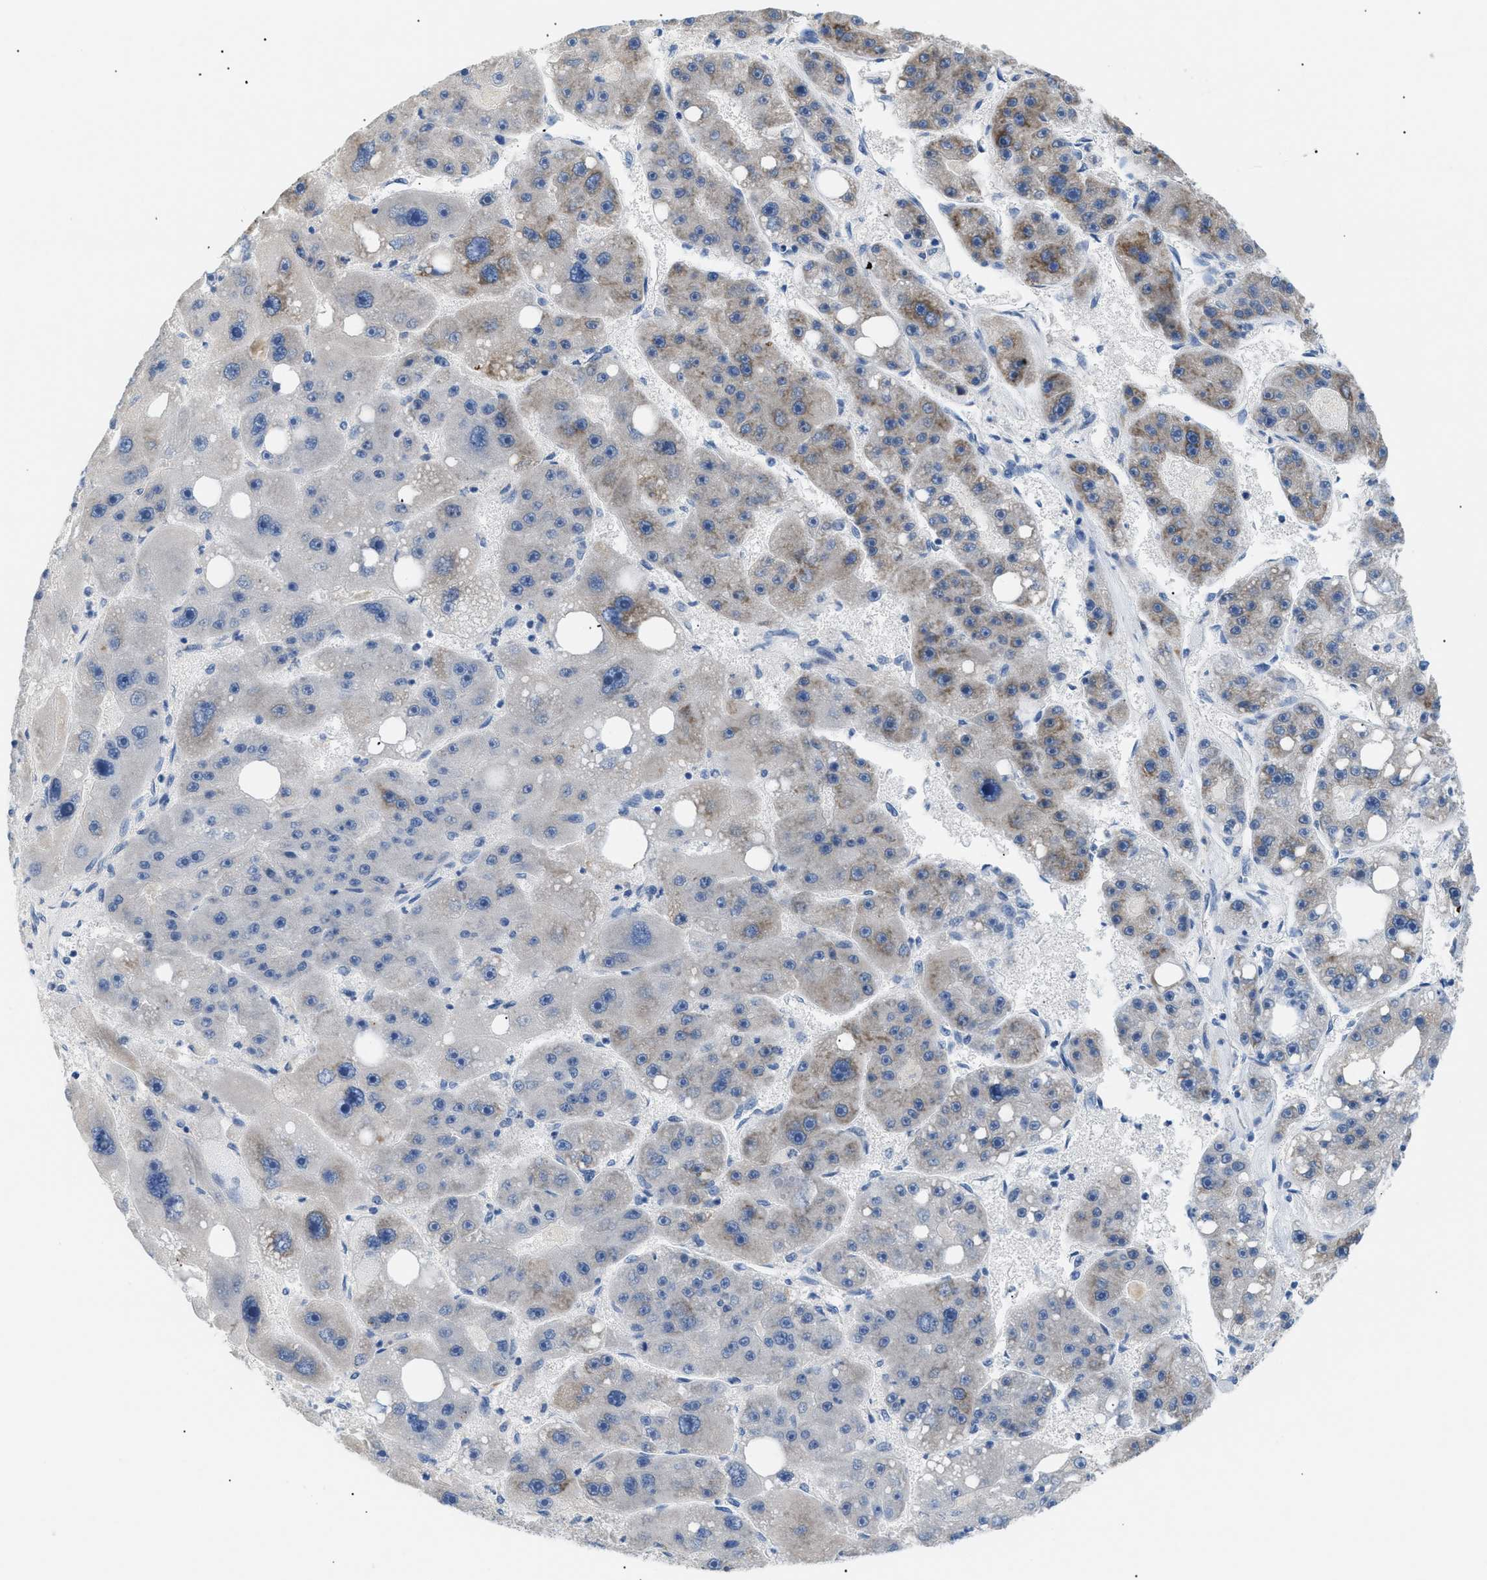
{"staining": {"intensity": "moderate", "quantity": "<25%", "location": "cytoplasmic/membranous"}, "tissue": "liver cancer", "cell_type": "Tumor cells", "image_type": "cancer", "snomed": [{"axis": "morphology", "description": "Carcinoma, Hepatocellular, NOS"}, {"axis": "topography", "description": "Liver"}], "caption": "Immunohistochemistry (DAB) staining of hepatocellular carcinoma (liver) shows moderate cytoplasmic/membranous protein expression in approximately <25% of tumor cells.", "gene": "ICA1", "patient": {"sex": "female", "age": 61}}